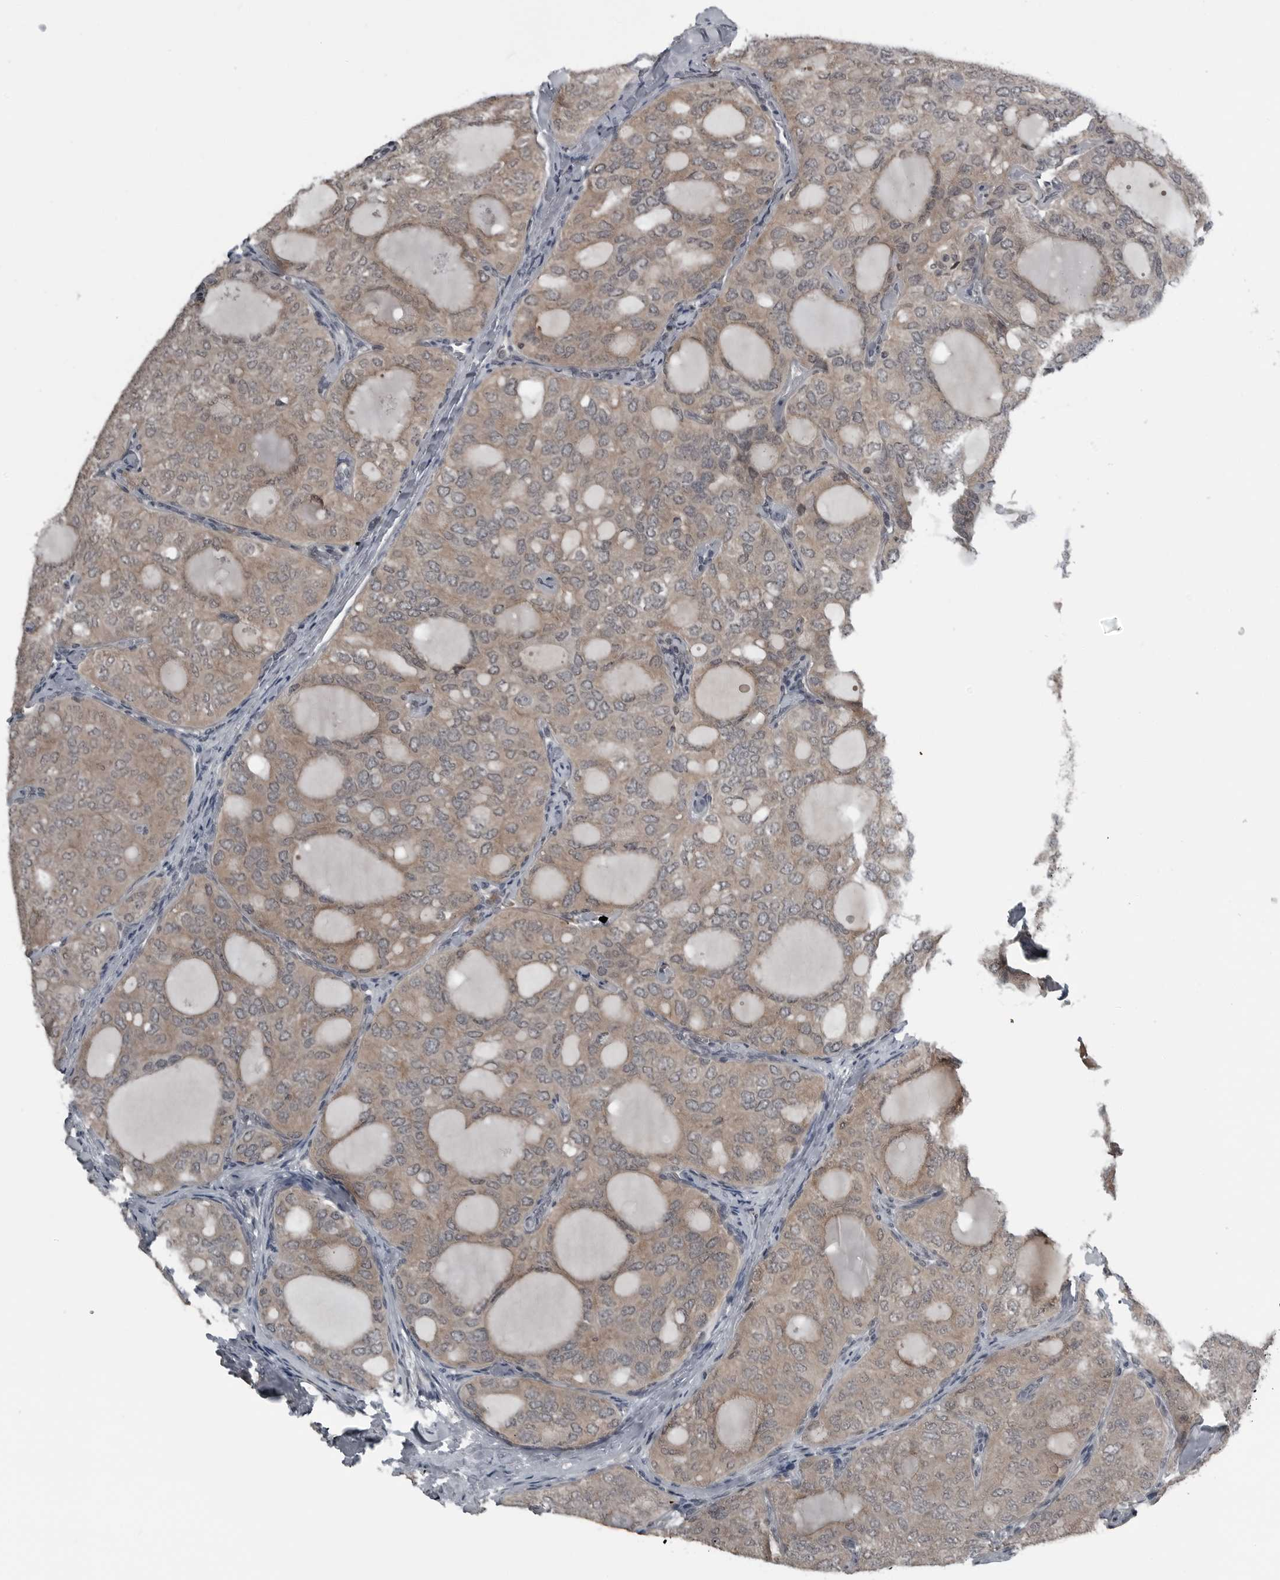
{"staining": {"intensity": "moderate", "quantity": ">75%", "location": "cytoplasmic/membranous"}, "tissue": "thyroid cancer", "cell_type": "Tumor cells", "image_type": "cancer", "snomed": [{"axis": "morphology", "description": "Follicular adenoma carcinoma, NOS"}, {"axis": "topography", "description": "Thyroid gland"}], "caption": "Moderate cytoplasmic/membranous expression is seen in about >75% of tumor cells in thyroid cancer.", "gene": "GAK", "patient": {"sex": "male", "age": 75}}